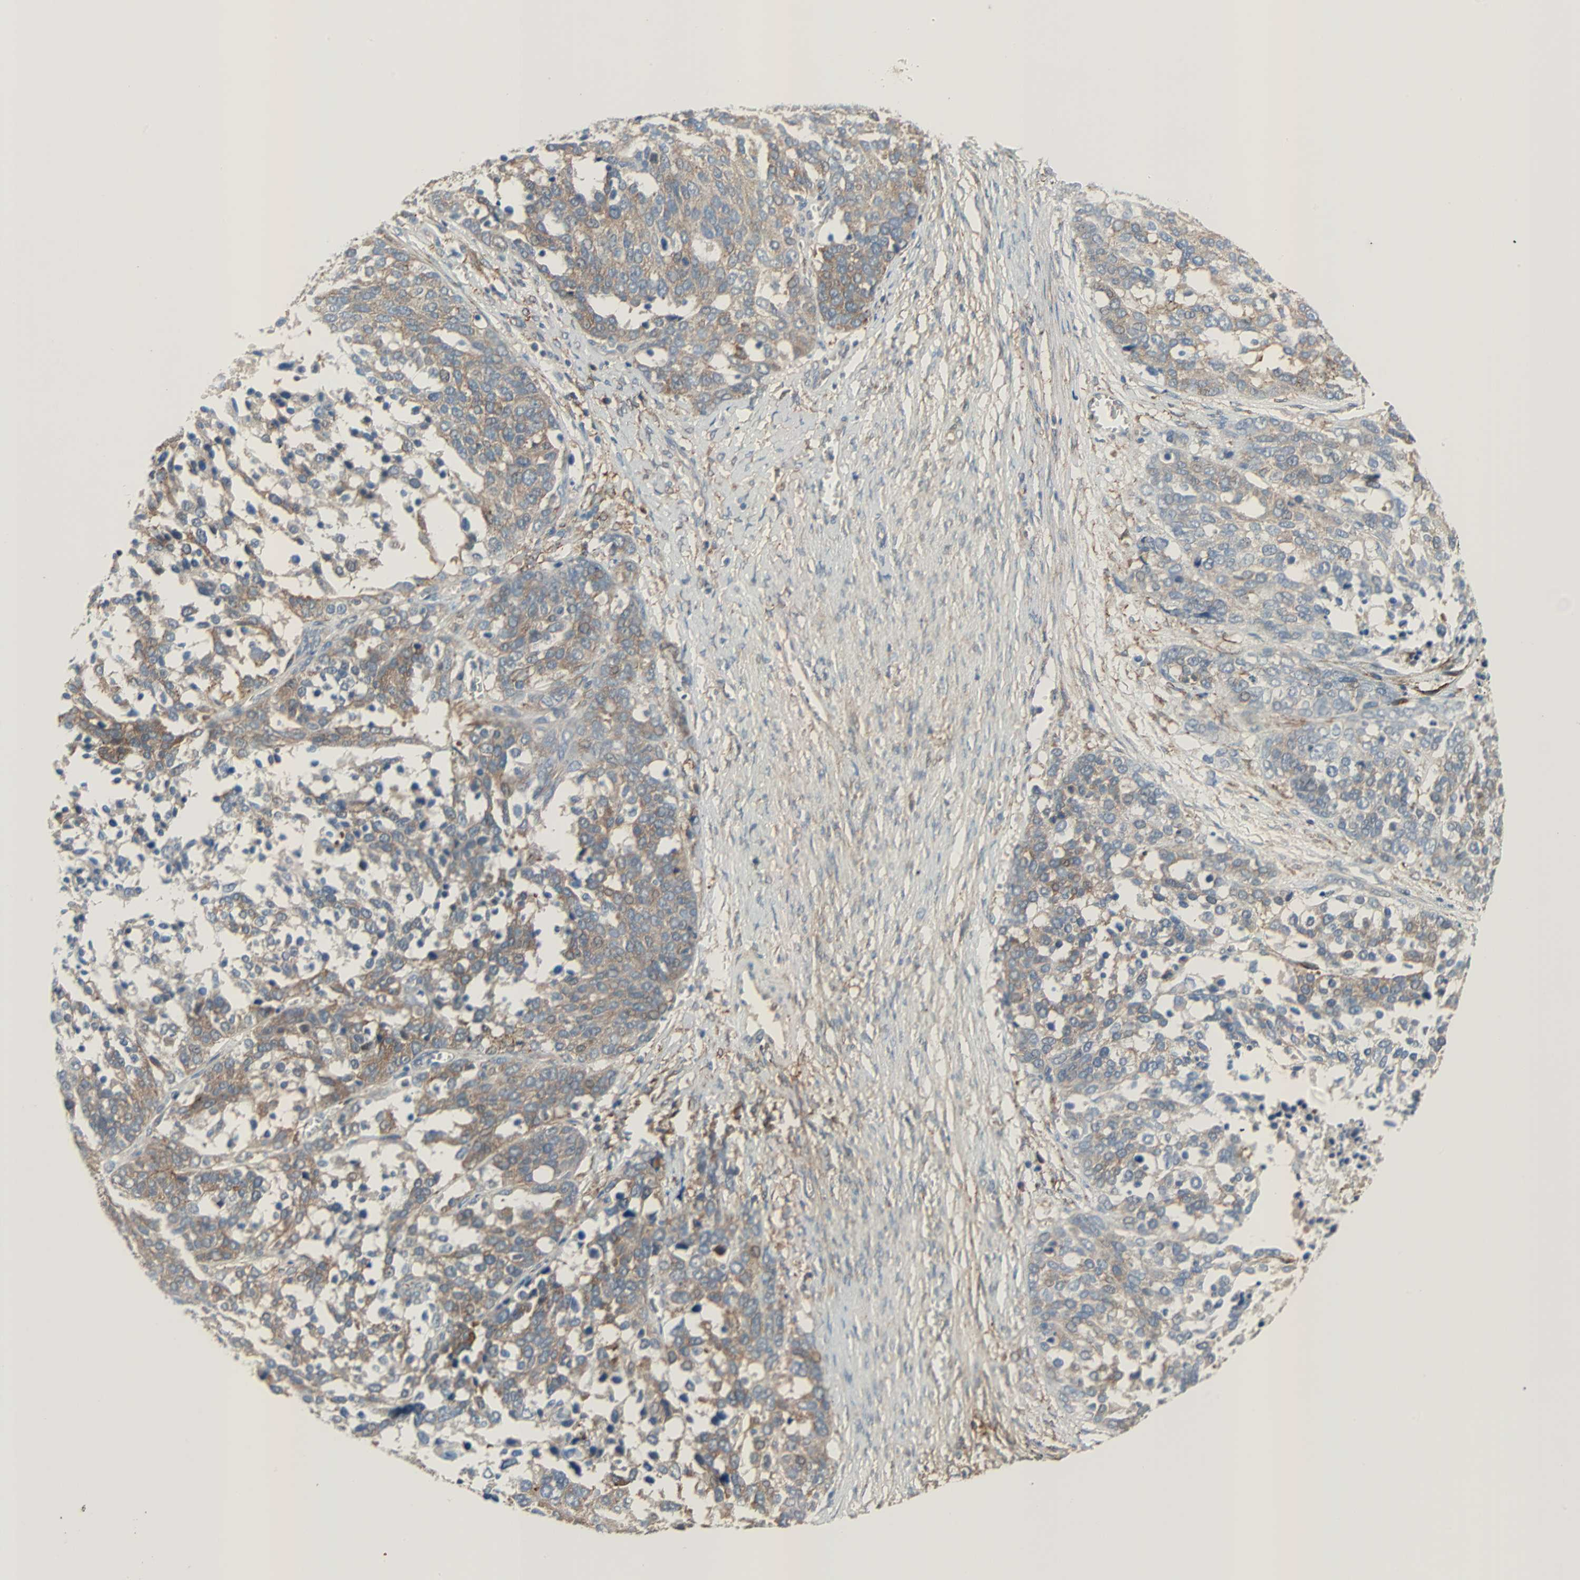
{"staining": {"intensity": "moderate", "quantity": ">75%", "location": "cytoplasmic/membranous"}, "tissue": "ovarian cancer", "cell_type": "Tumor cells", "image_type": "cancer", "snomed": [{"axis": "morphology", "description": "Cystadenocarcinoma, serous, NOS"}, {"axis": "topography", "description": "Ovary"}], "caption": "Immunohistochemistry histopathology image of human ovarian cancer stained for a protein (brown), which displays medium levels of moderate cytoplasmic/membranous positivity in about >75% of tumor cells.", "gene": "TNFRSF12A", "patient": {"sex": "female", "age": 44}}